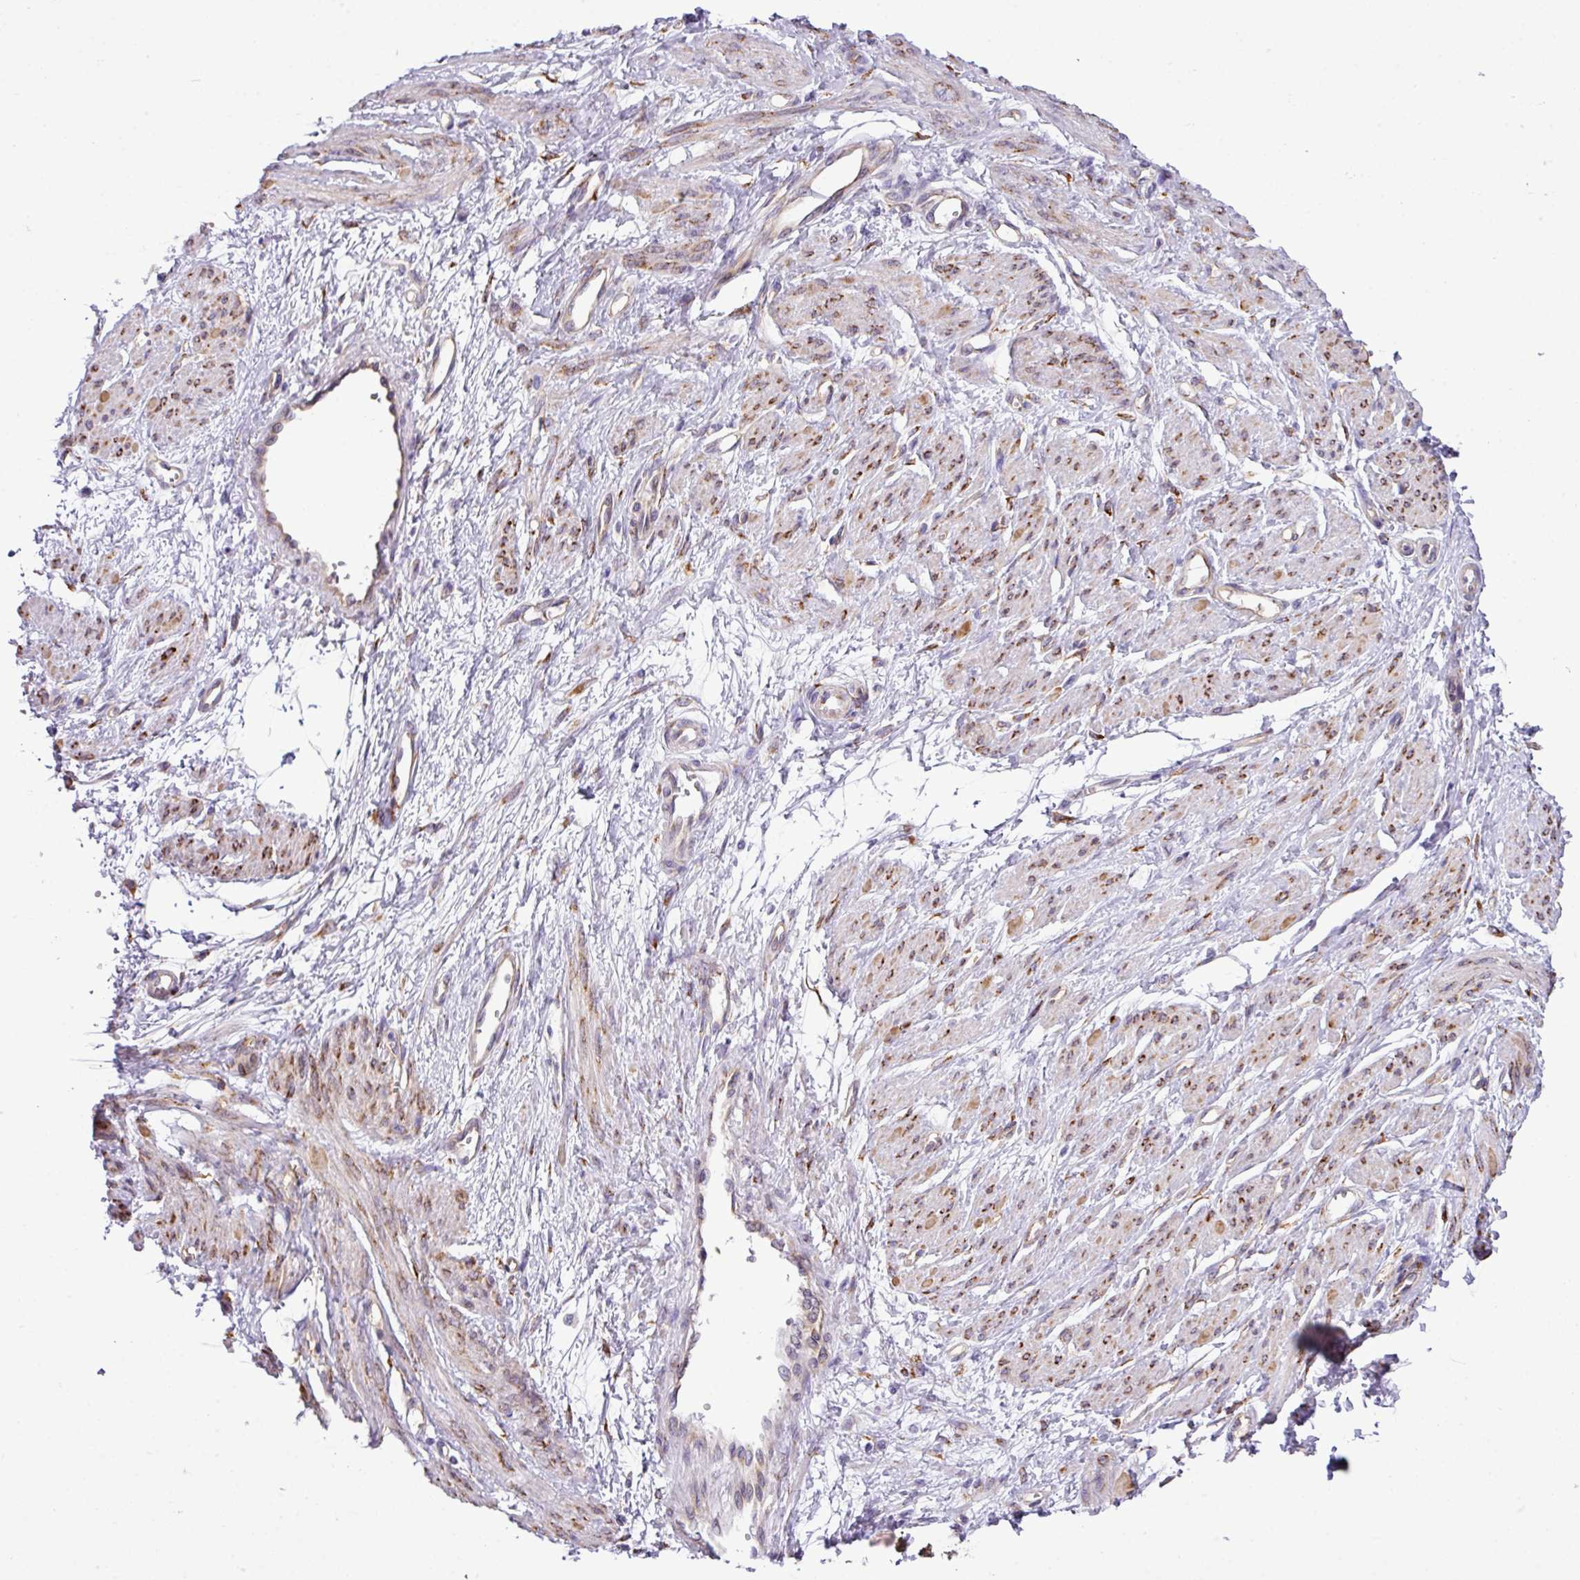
{"staining": {"intensity": "moderate", "quantity": ">75%", "location": "cytoplasmic/membranous"}, "tissue": "smooth muscle", "cell_type": "Smooth muscle cells", "image_type": "normal", "snomed": [{"axis": "morphology", "description": "Normal tissue, NOS"}, {"axis": "topography", "description": "Smooth muscle"}, {"axis": "topography", "description": "Uterus"}], "caption": "IHC staining of unremarkable smooth muscle, which displays medium levels of moderate cytoplasmic/membranous positivity in approximately >75% of smooth muscle cells indicating moderate cytoplasmic/membranous protein expression. The staining was performed using DAB (brown) for protein detection and nuclei were counterstained in hematoxylin (blue).", "gene": "CFAP97", "patient": {"sex": "female", "age": 39}}